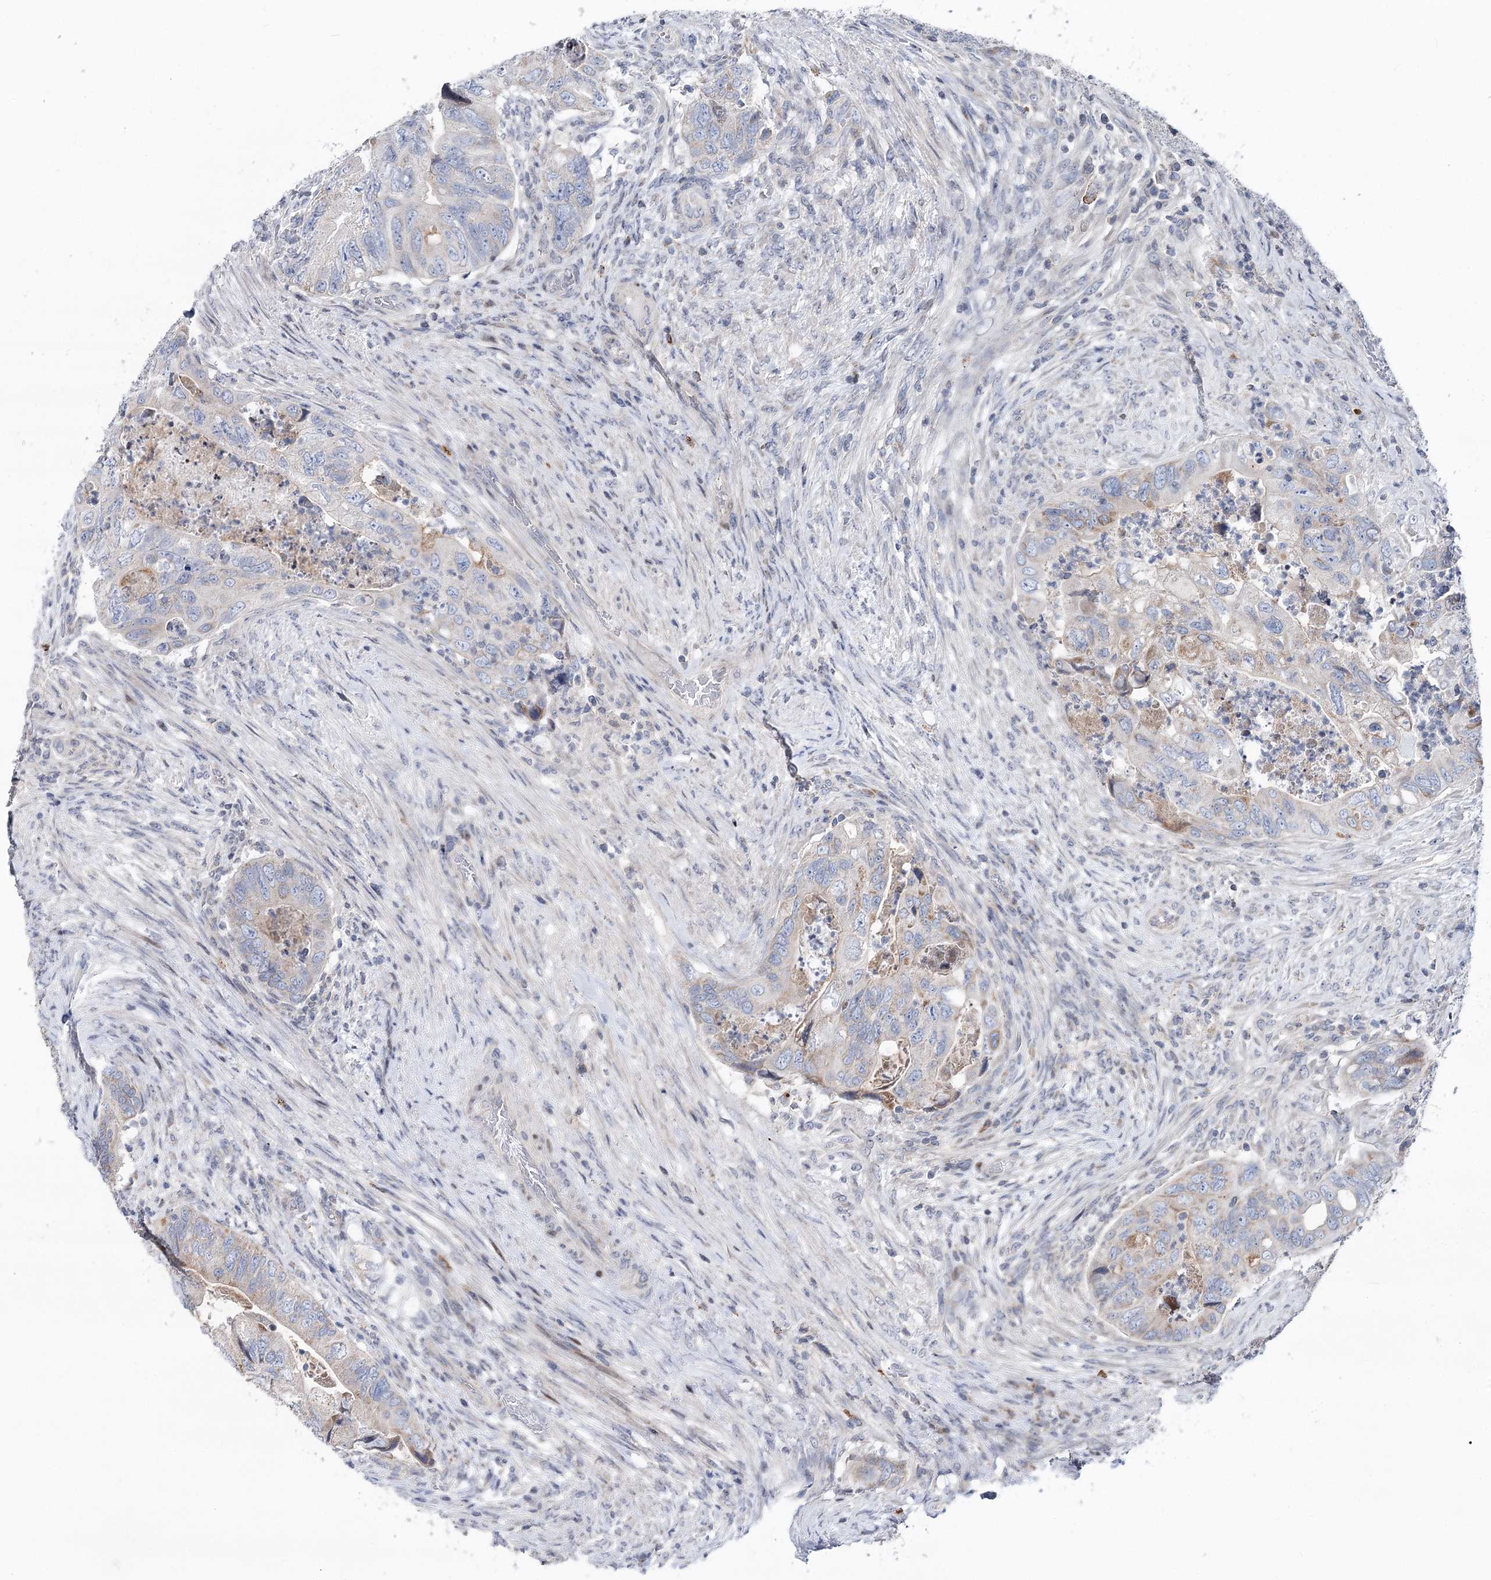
{"staining": {"intensity": "moderate", "quantity": "<25%", "location": "cytoplasmic/membranous"}, "tissue": "colorectal cancer", "cell_type": "Tumor cells", "image_type": "cancer", "snomed": [{"axis": "morphology", "description": "Adenocarcinoma, NOS"}, {"axis": "topography", "description": "Rectum"}], "caption": "Protein expression analysis of colorectal adenocarcinoma shows moderate cytoplasmic/membranous positivity in approximately <25% of tumor cells. The staining is performed using DAB (3,3'-diaminobenzidine) brown chromogen to label protein expression. The nuclei are counter-stained blue using hematoxylin.", "gene": "PTGR1", "patient": {"sex": "male", "age": 63}}